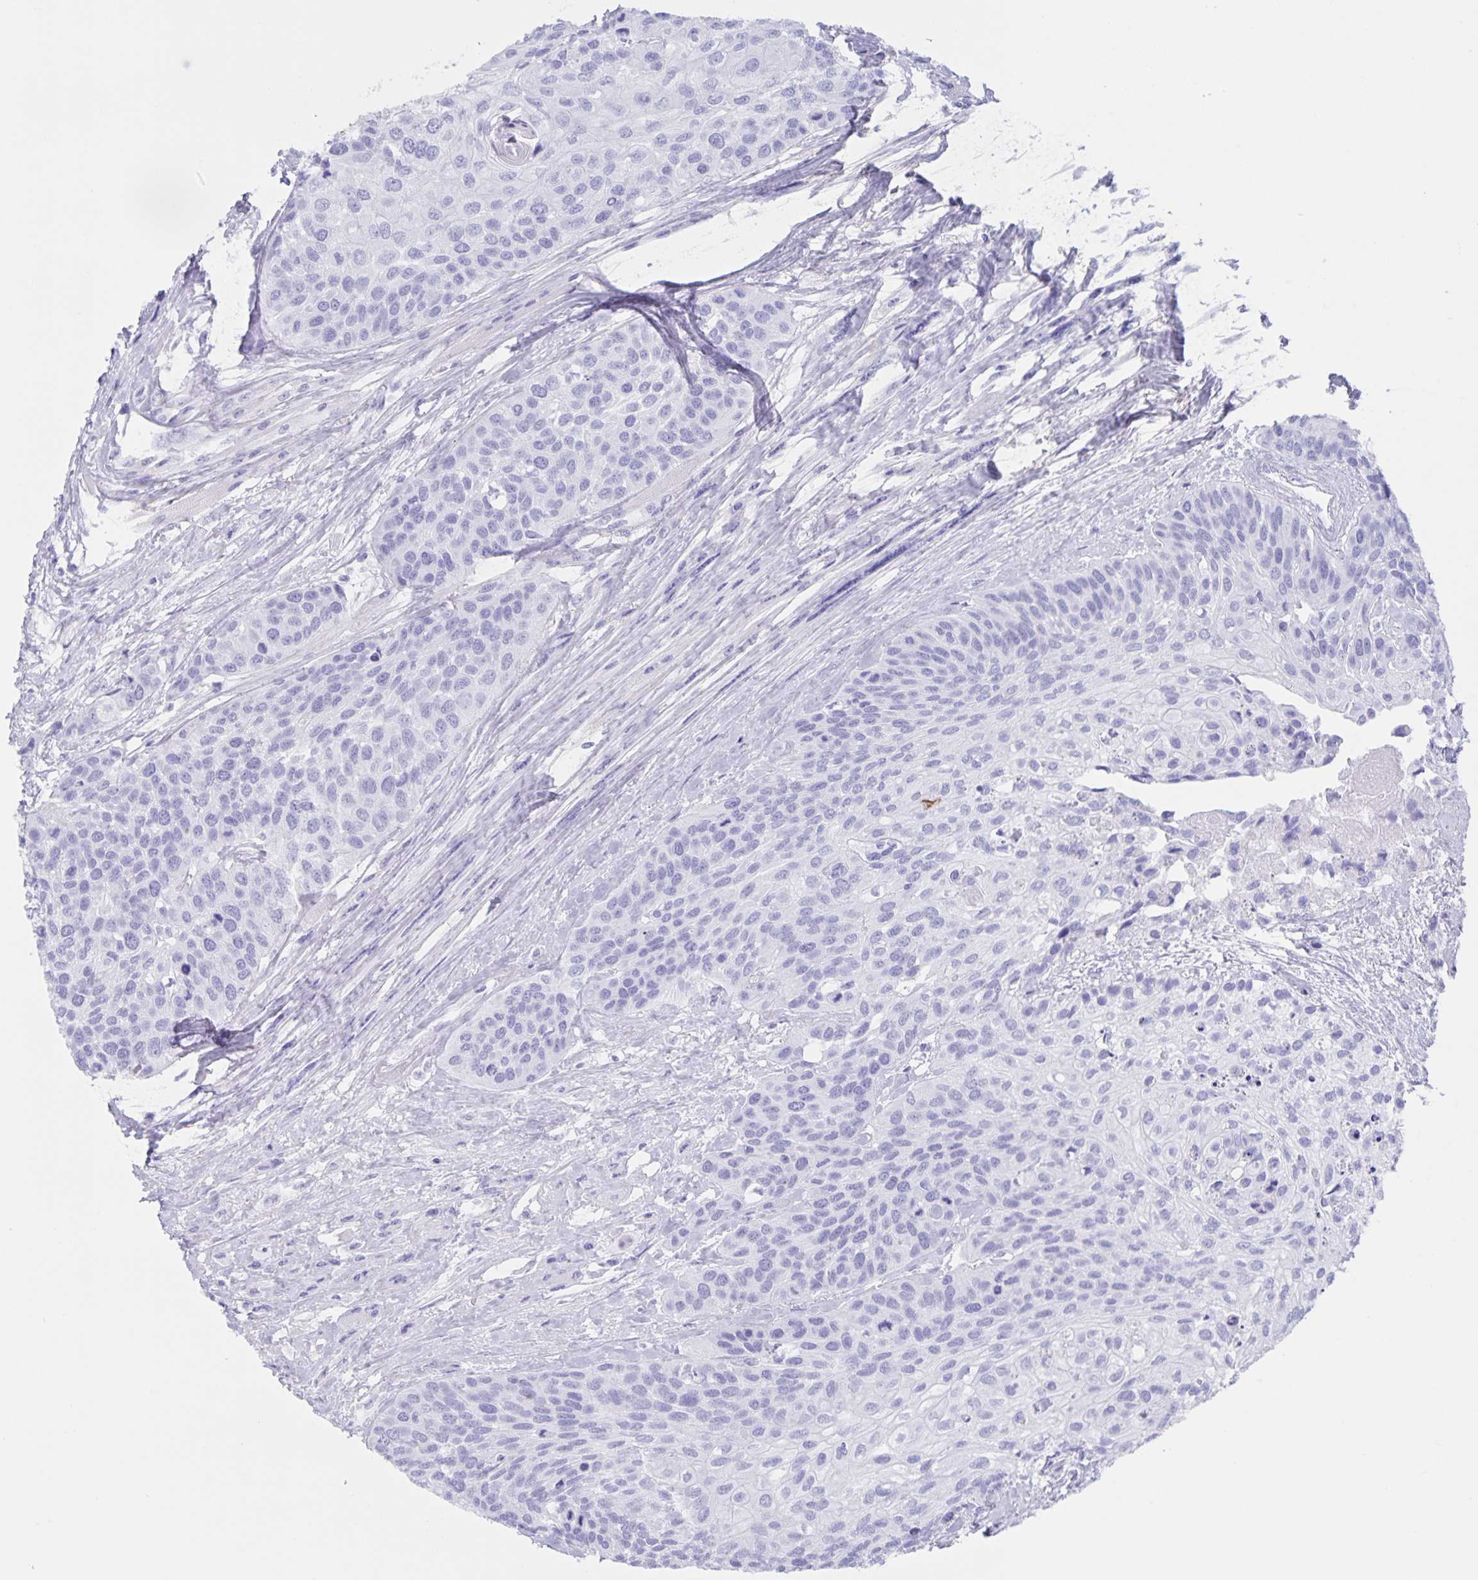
{"staining": {"intensity": "negative", "quantity": "none", "location": "none"}, "tissue": "head and neck cancer", "cell_type": "Tumor cells", "image_type": "cancer", "snomed": [{"axis": "morphology", "description": "Squamous cell carcinoma, NOS"}, {"axis": "topography", "description": "Head-Neck"}], "caption": "DAB immunohistochemical staining of human head and neck cancer displays no significant positivity in tumor cells. The staining was performed using DAB to visualize the protein expression in brown, while the nuclei were stained in blue with hematoxylin (Magnification: 20x).", "gene": "AQP4", "patient": {"sex": "female", "age": 50}}